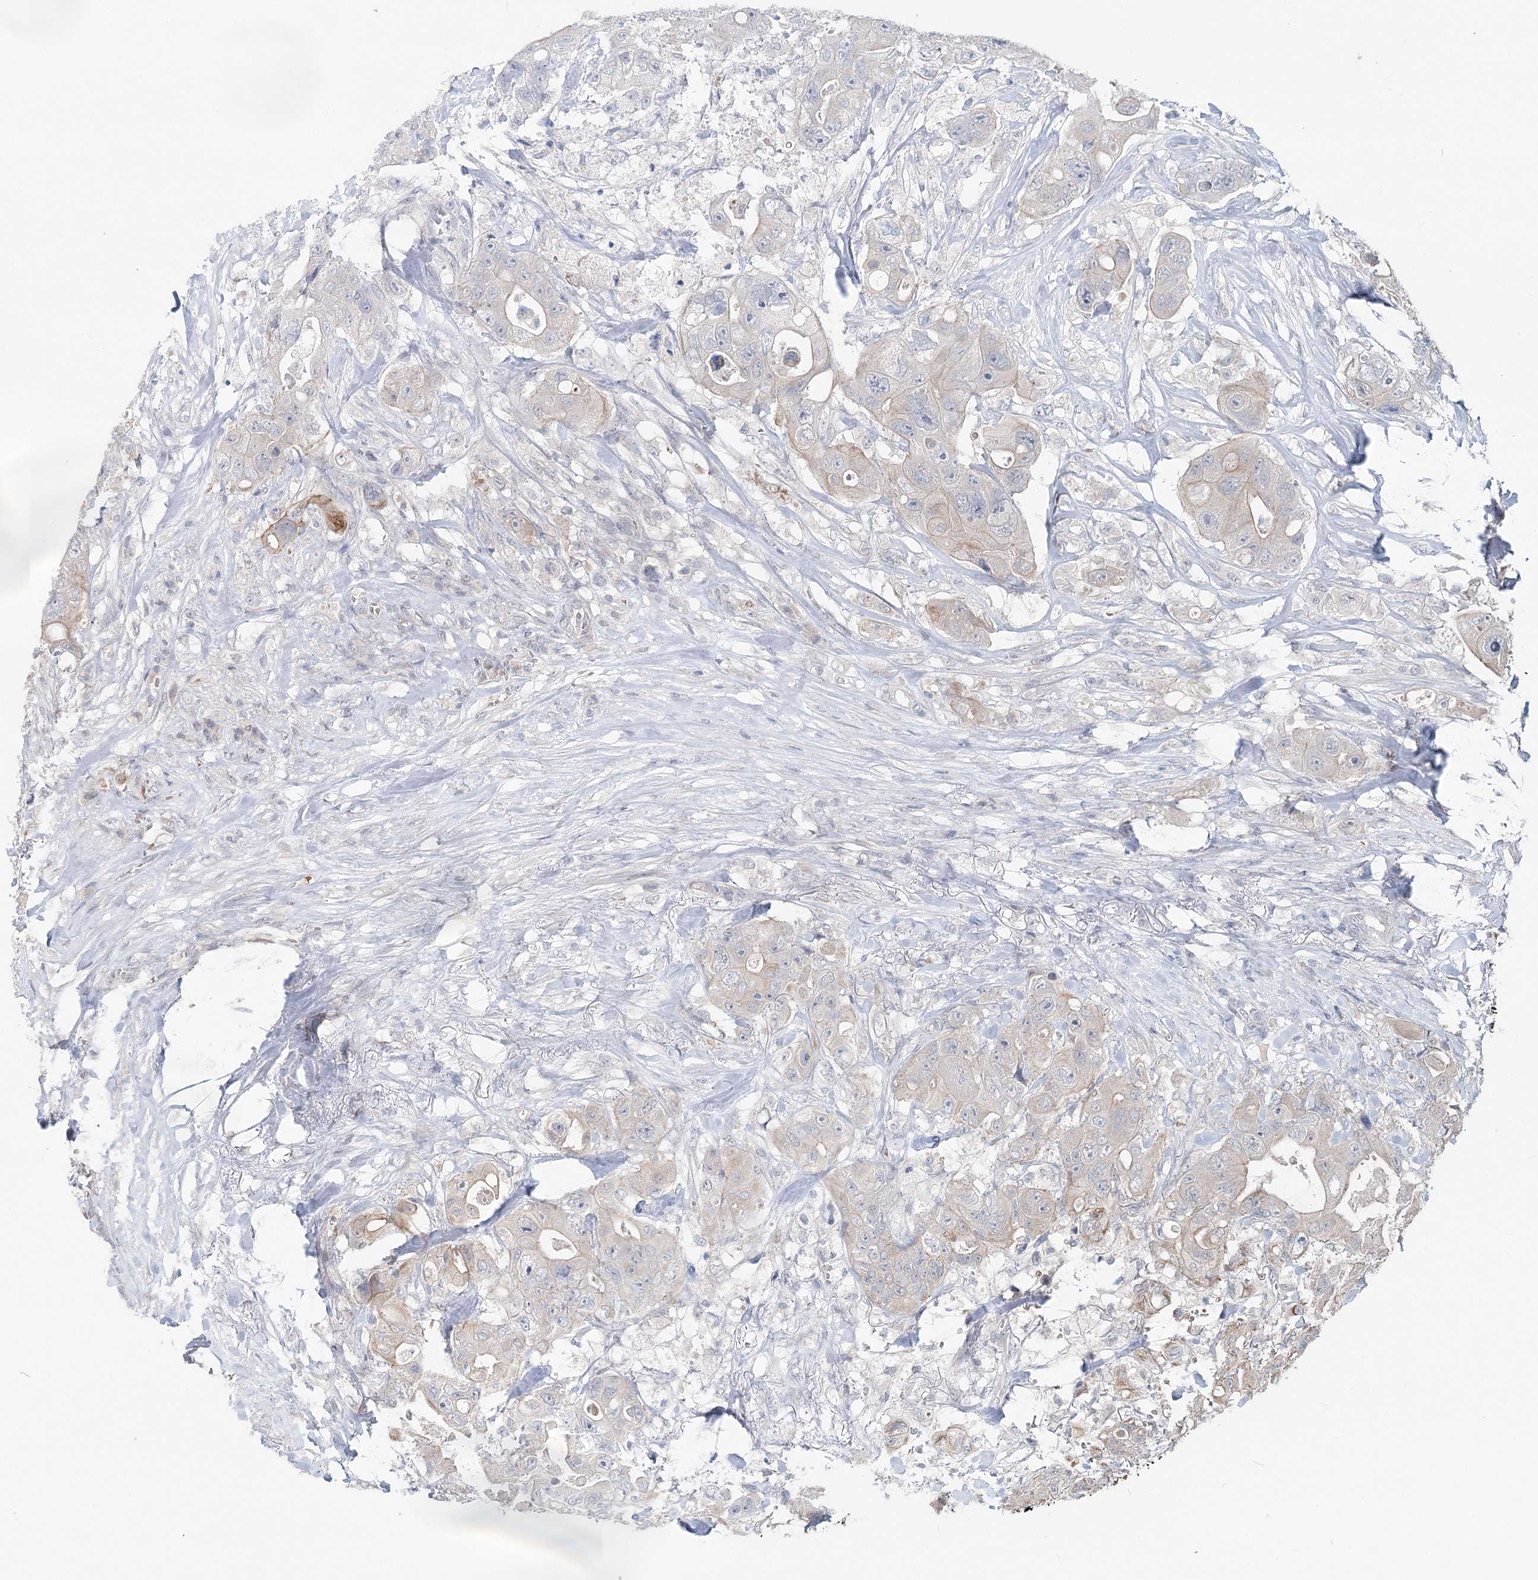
{"staining": {"intensity": "weak", "quantity": "<25%", "location": "cytoplasmic/membranous"}, "tissue": "colorectal cancer", "cell_type": "Tumor cells", "image_type": "cancer", "snomed": [{"axis": "morphology", "description": "Adenocarcinoma, NOS"}, {"axis": "topography", "description": "Colon"}], "caption": "Immunohistochemistry image of human colorectal cancer stained for a protein (brown), which reveals no expression in tumor cells.", "gene": "FBXO7", "patient": {"sex": "female", "age": 46}}